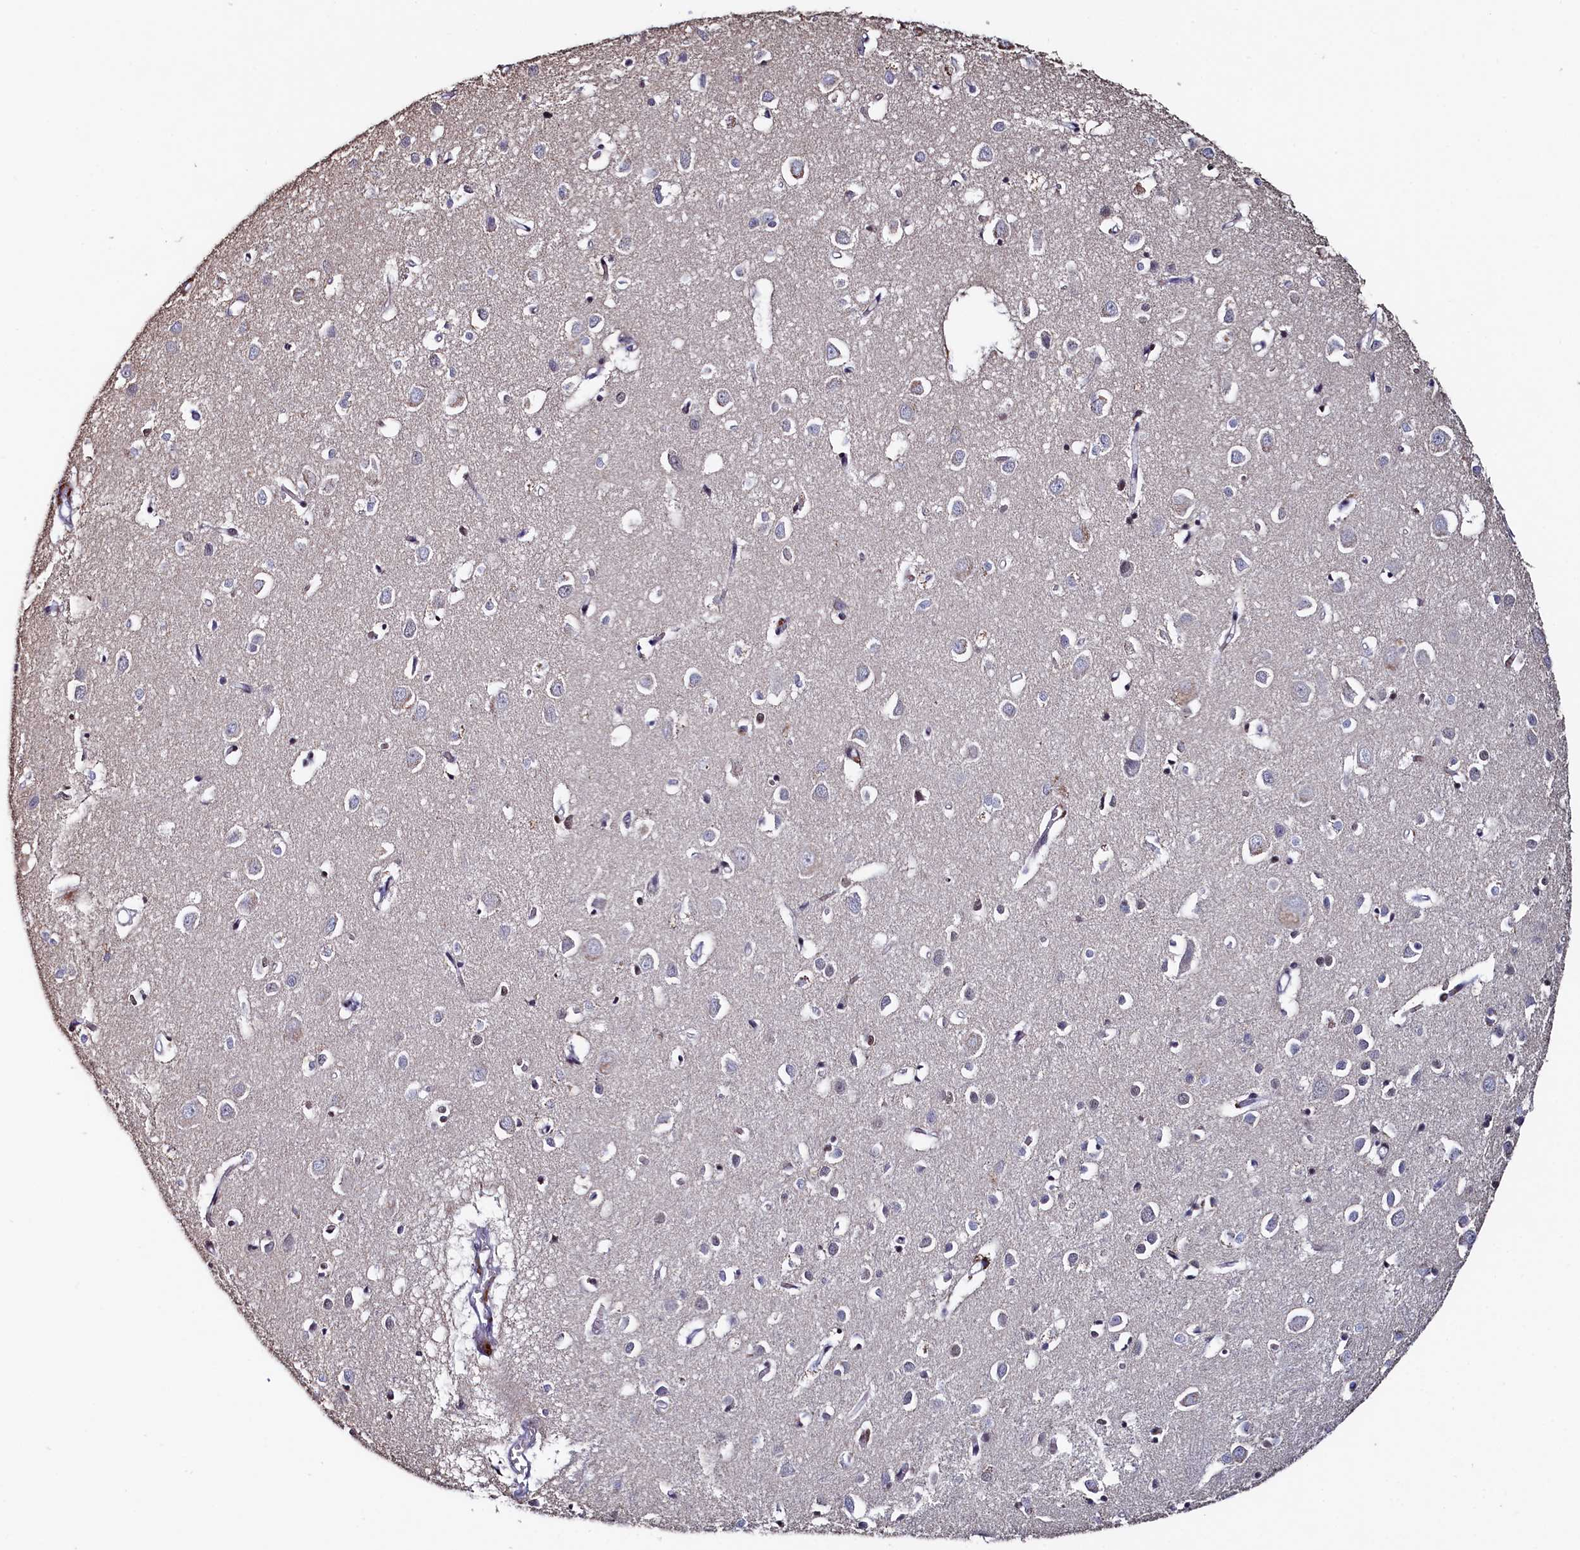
{"staining": {"intensity": "negative", "quantity": "none", "location": "none"}, "tissue": "cerebral cortex", "cell_type": "Endothelial cells", "image_type": "normal", "snomed": [{"axis": "morphology", "description": "Normal tissue, NOS"}, {"axis": "topography", "description": "Cerebral cortex"}], "caption": "DAB (3,3'-diaminobenzidine) immunohistochemical staining of normal human cerebral cortex exhibits no significant positivity in endothelial cells.", "gene": "TIGD4", "patient": {"sex": "female", "age": 64}}